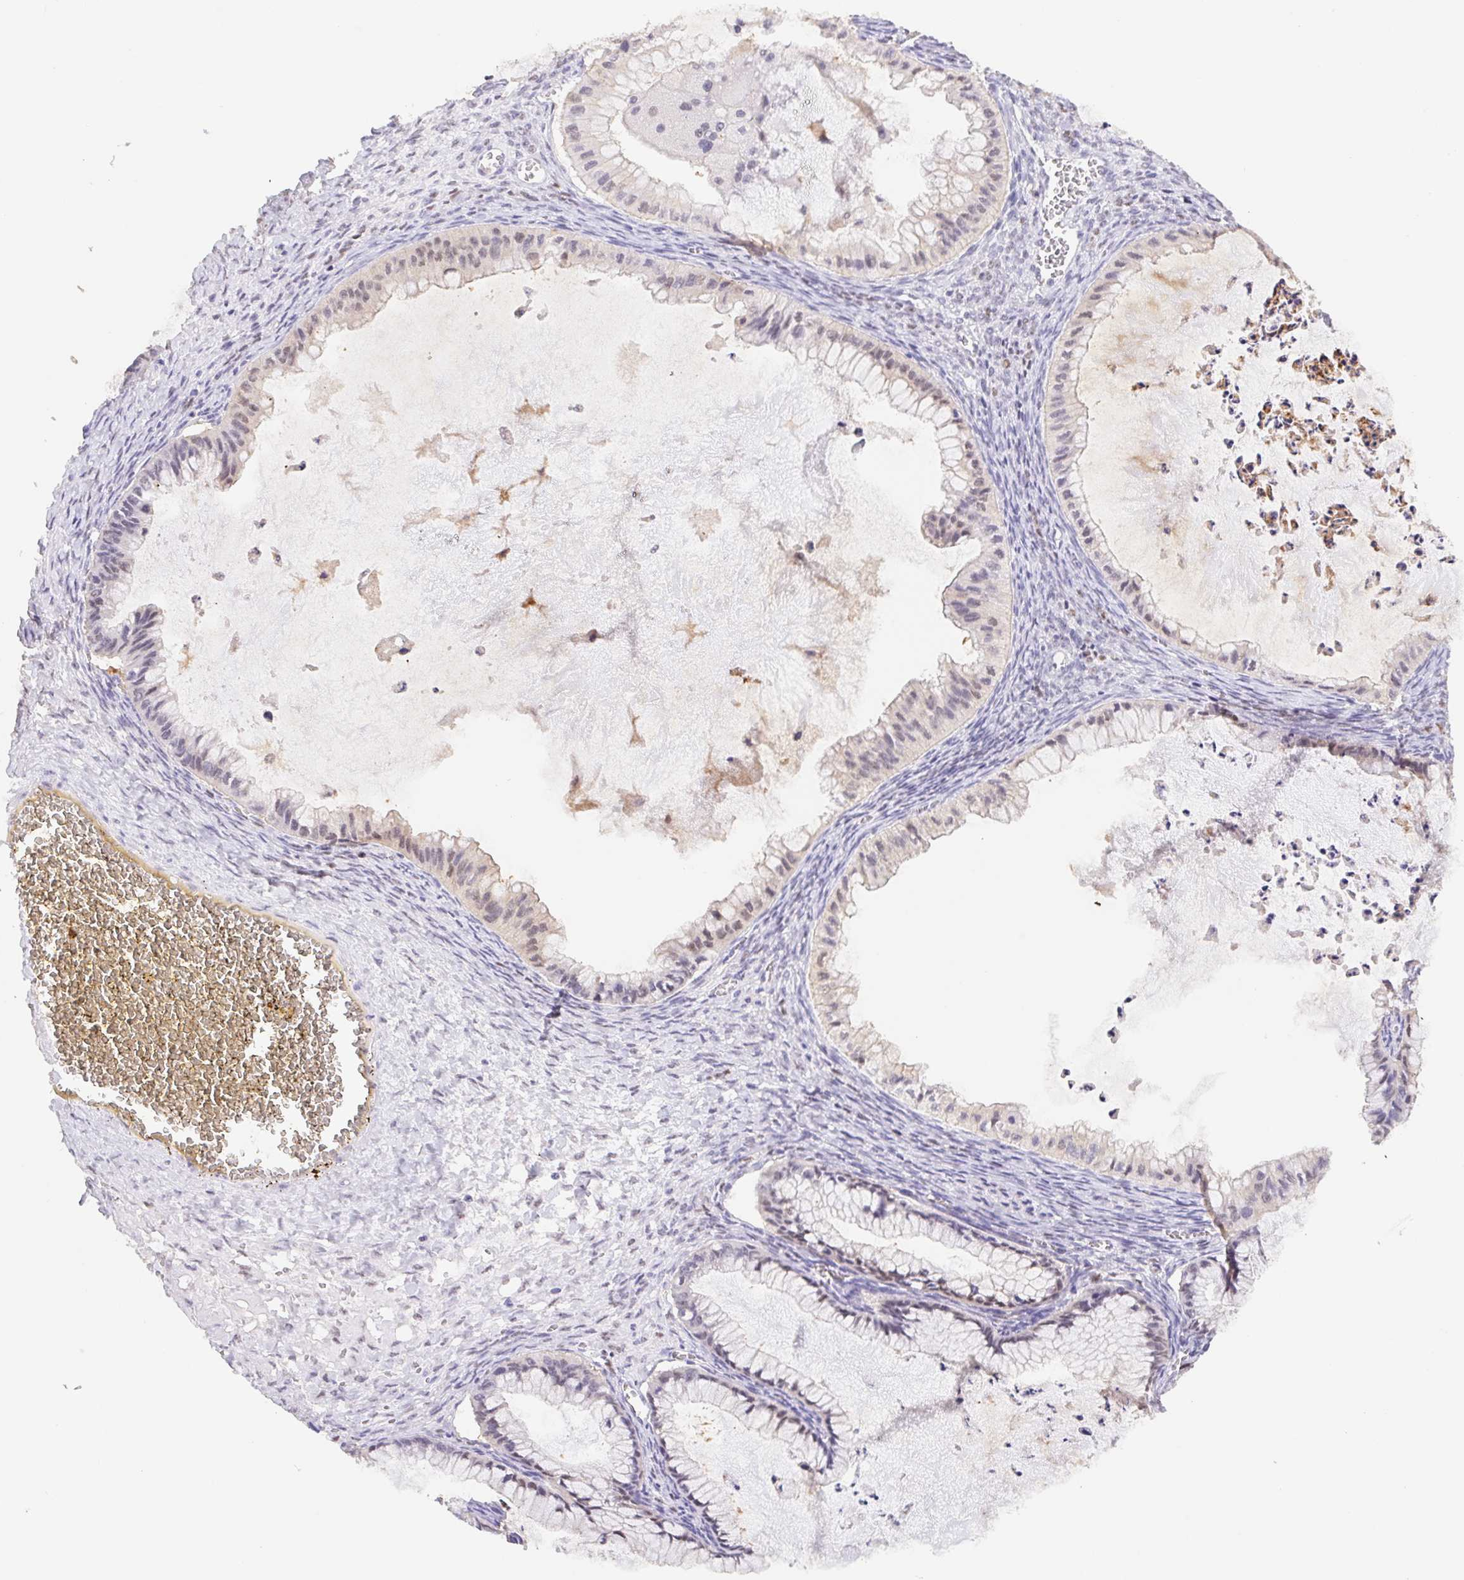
{"staining": {"intensity": "weak", "quantity": "<25%", "location": "nuclear"}, "tissue": "ovarian cancer", "cell_type": "Tumor cells", "image_type": "cancer", "snomed": [{"axis": "morphology", "description": "Cystadenocarcinoma, mucinous, NOS"}, {"axis": "topography", "description": "Ovary"}], "caption": "This is an IHC micrograph of human ovarian cancer. There is no staining in tumor cells.", "gene": "L3MBTL4", "patient": {"sex": "female", "age": 72}}